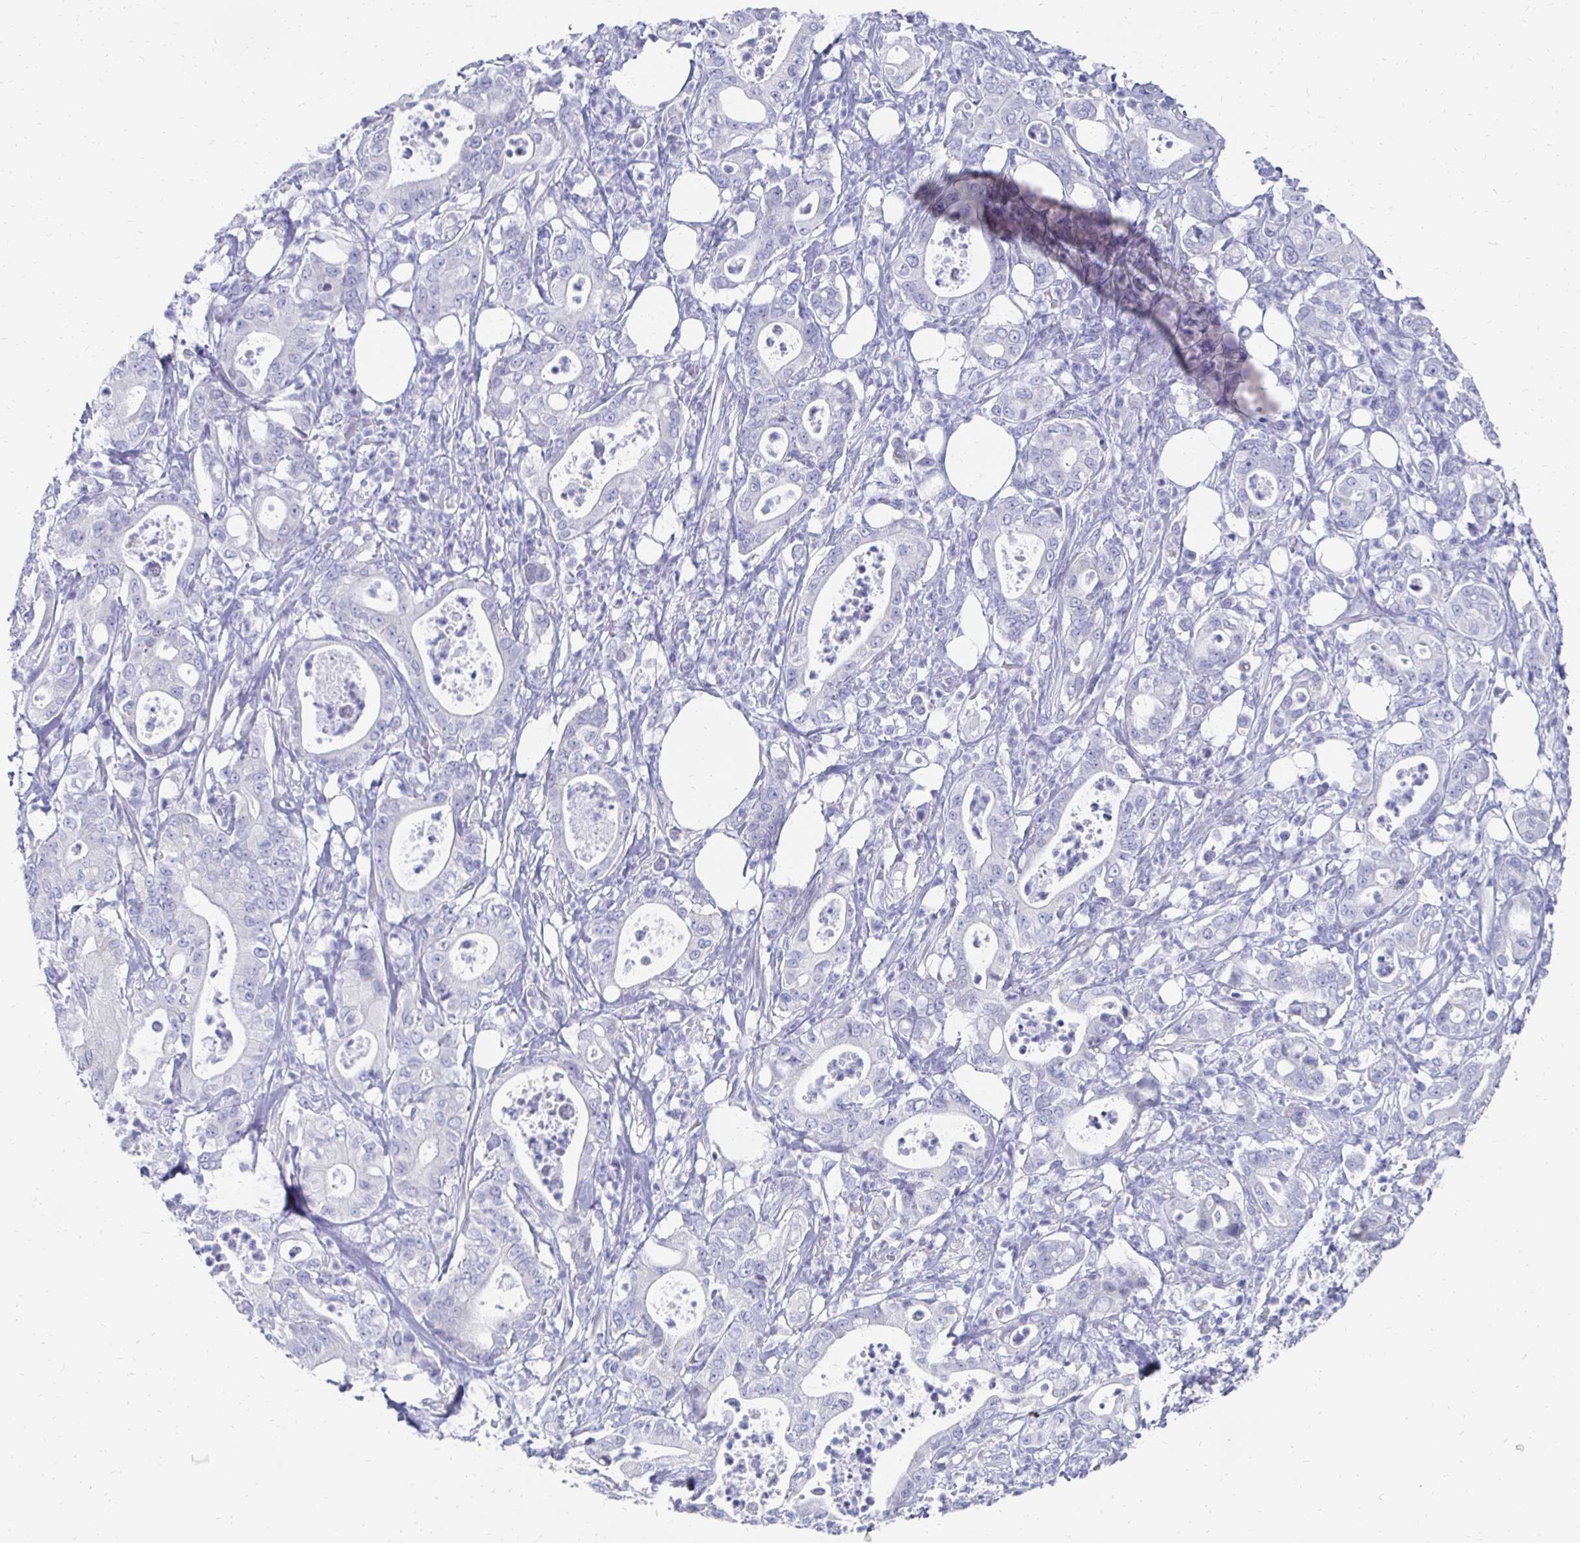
{"staining": {"intensity": "negative", "quantity": "none", "location": "none"}, "tissue": "pancreatic cancer", "cell_type": "Tumor cells", "image_type": "cancer", "snomed": [{"axis": "morphology", "description": "Adenocarcinoma, NOS"}, {"axis": "topography", "description": "Pancreas"}], "caption": "There is no significant positivity in tumor cells of pancreatic cancer.", "gene": "SYCP3", "patient": {"sex": "male", "age": 71}}